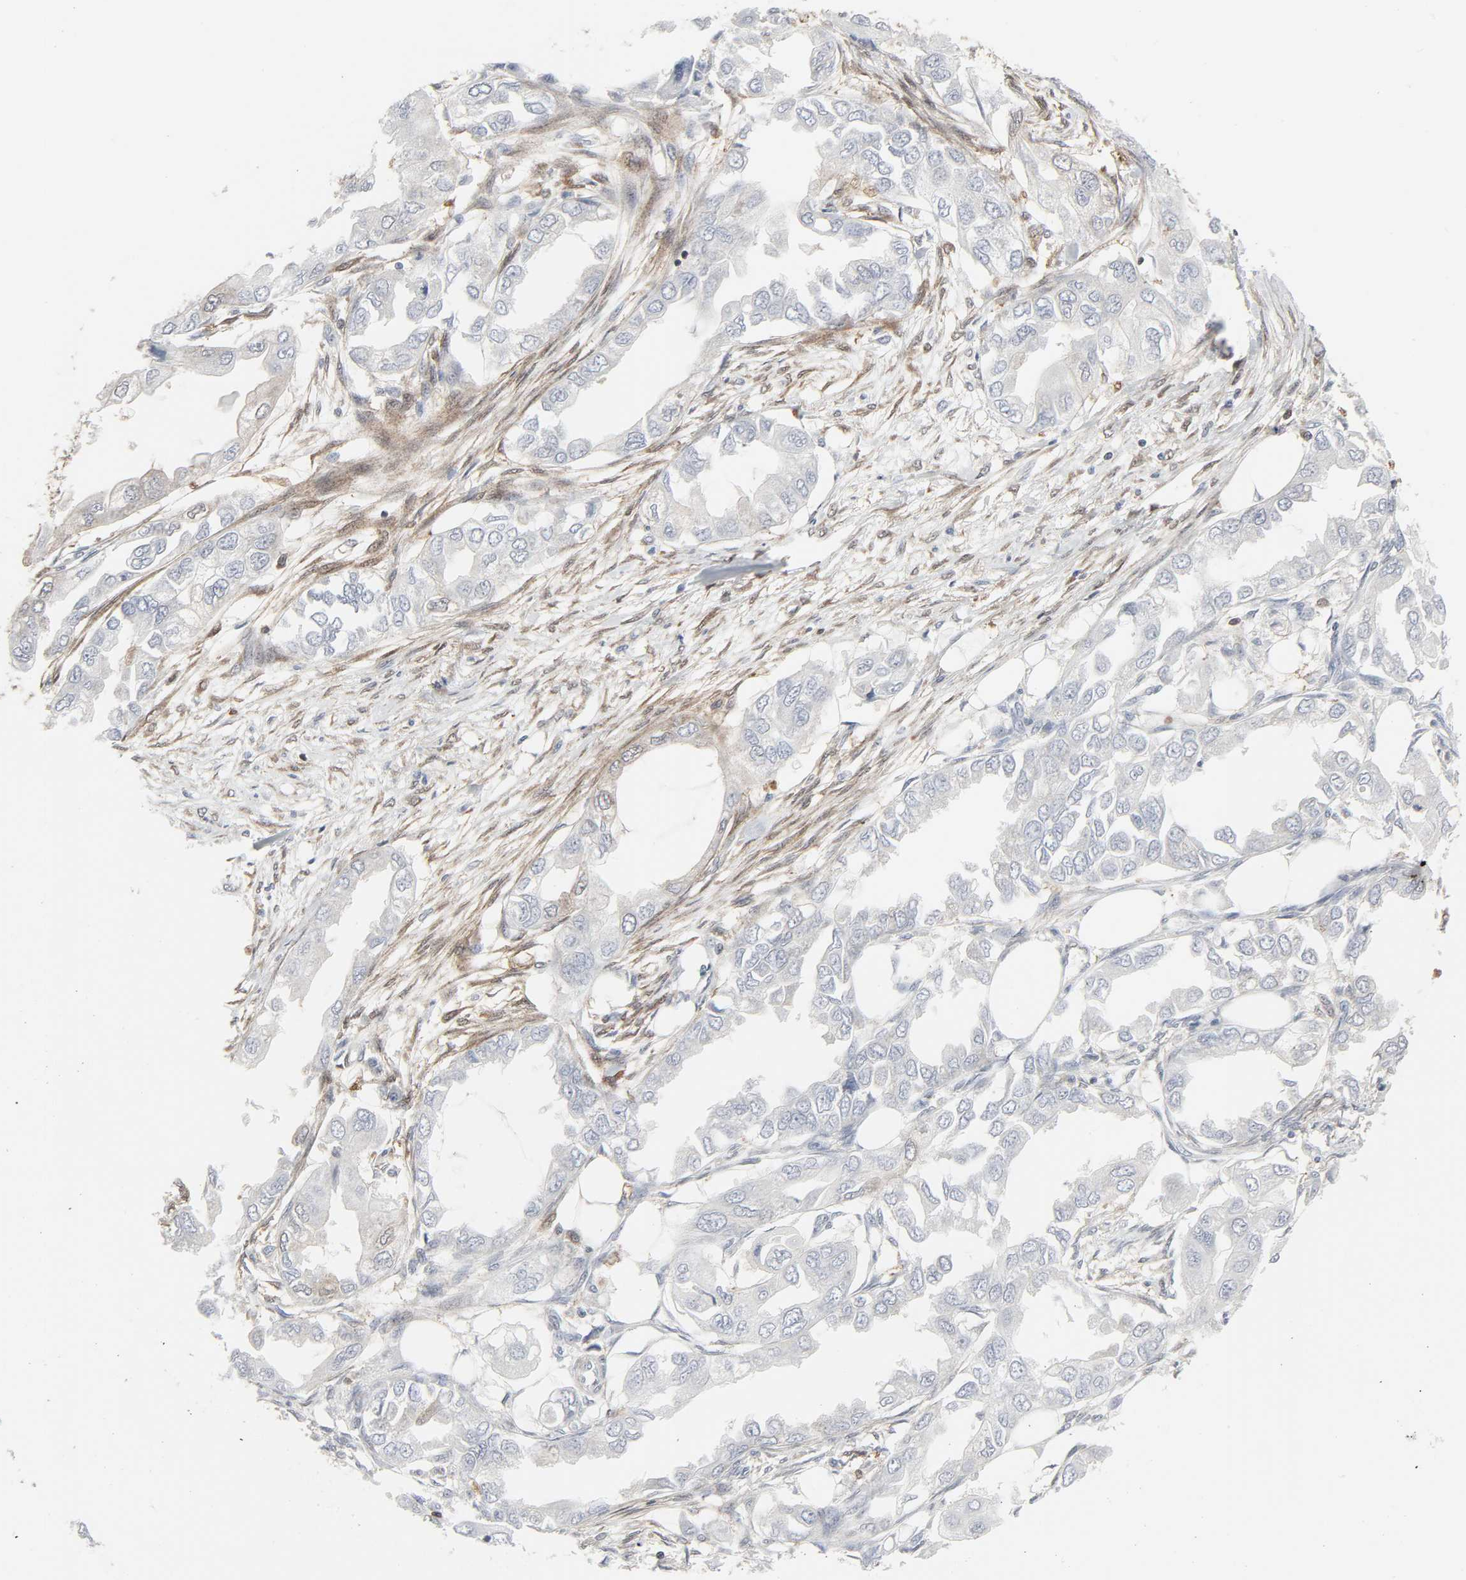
{"staining": {"intensity": "negative", "quantity": "none", "location": "none"}, "tissue": "endometrial cancer", "cell_type": "Tumor cells", "image_type": "cancer", "snomed": [{"axis": "morphology", "description": "Adenocarcinoma, NOS"}, {"axis": "topography", "description": "Endometrium"}], "caption": "The photomicrograph exhibits no staining of tumor cells in endometrial cancer. (DAB (3,3'-diaminobenzidine) IHC with hematoxylin counter stain).", "gene": "GSK3A", "patient": {"sex": "female", "age": 67}}